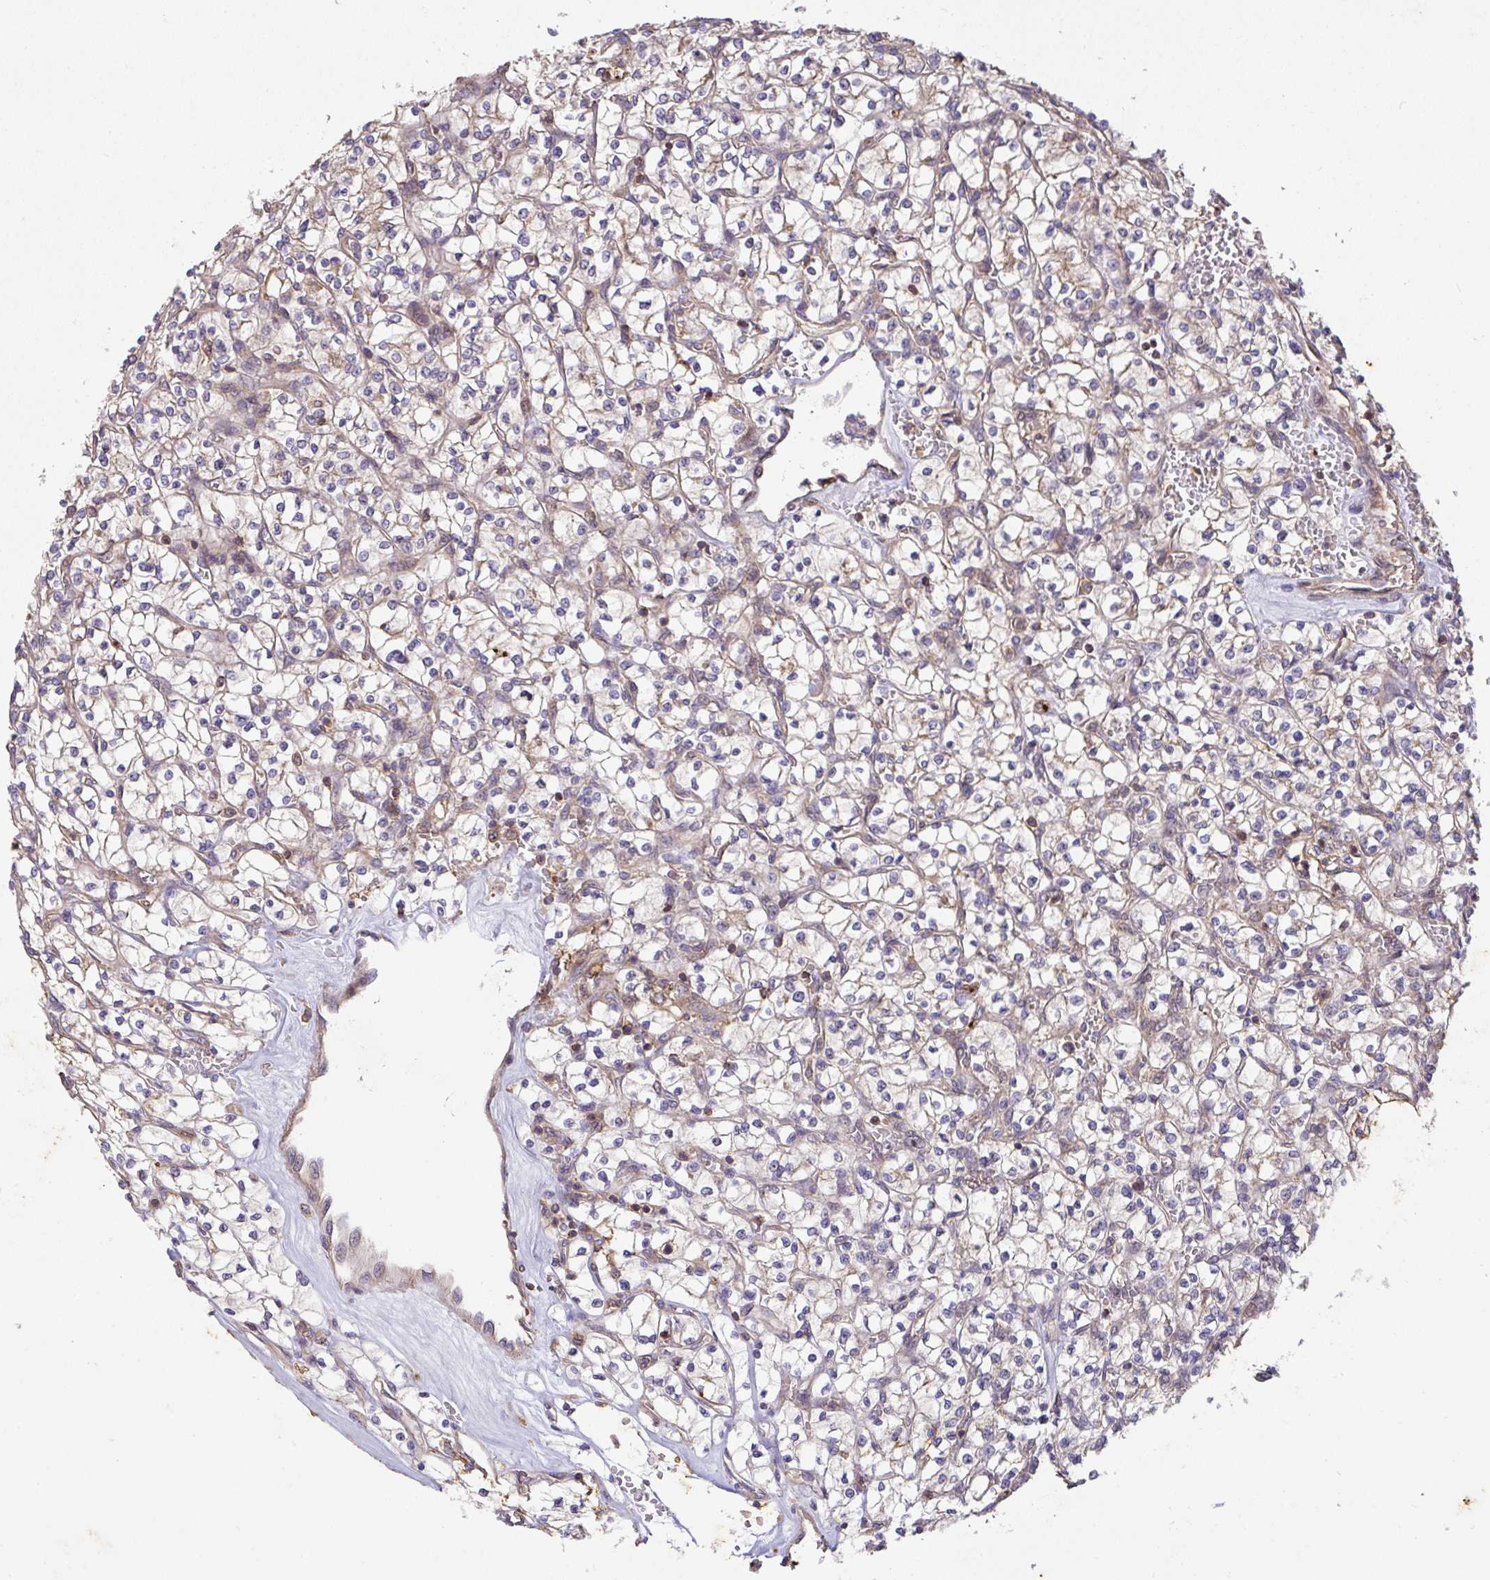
{"staining": {"intensity": "negative", "quantity": "none", "location": "none"}, "tissue": "renal cancer", "cell_type": "Tumor cells", "image_type": "cancer", "snomed": [{"axis": "morphology", "description": "Adenocarcinoma, NOS"}, {"axis": "topography", "description": "Kidney"}], "caption": "Image shows no significant protein staining in tumor cells of renal adenocarcinoma. (DAB immunohistochemistry (IHC) with hematoxylin counter stain).", "gene": "TNMD", "patient": {"sex": "female", "age": 64}}